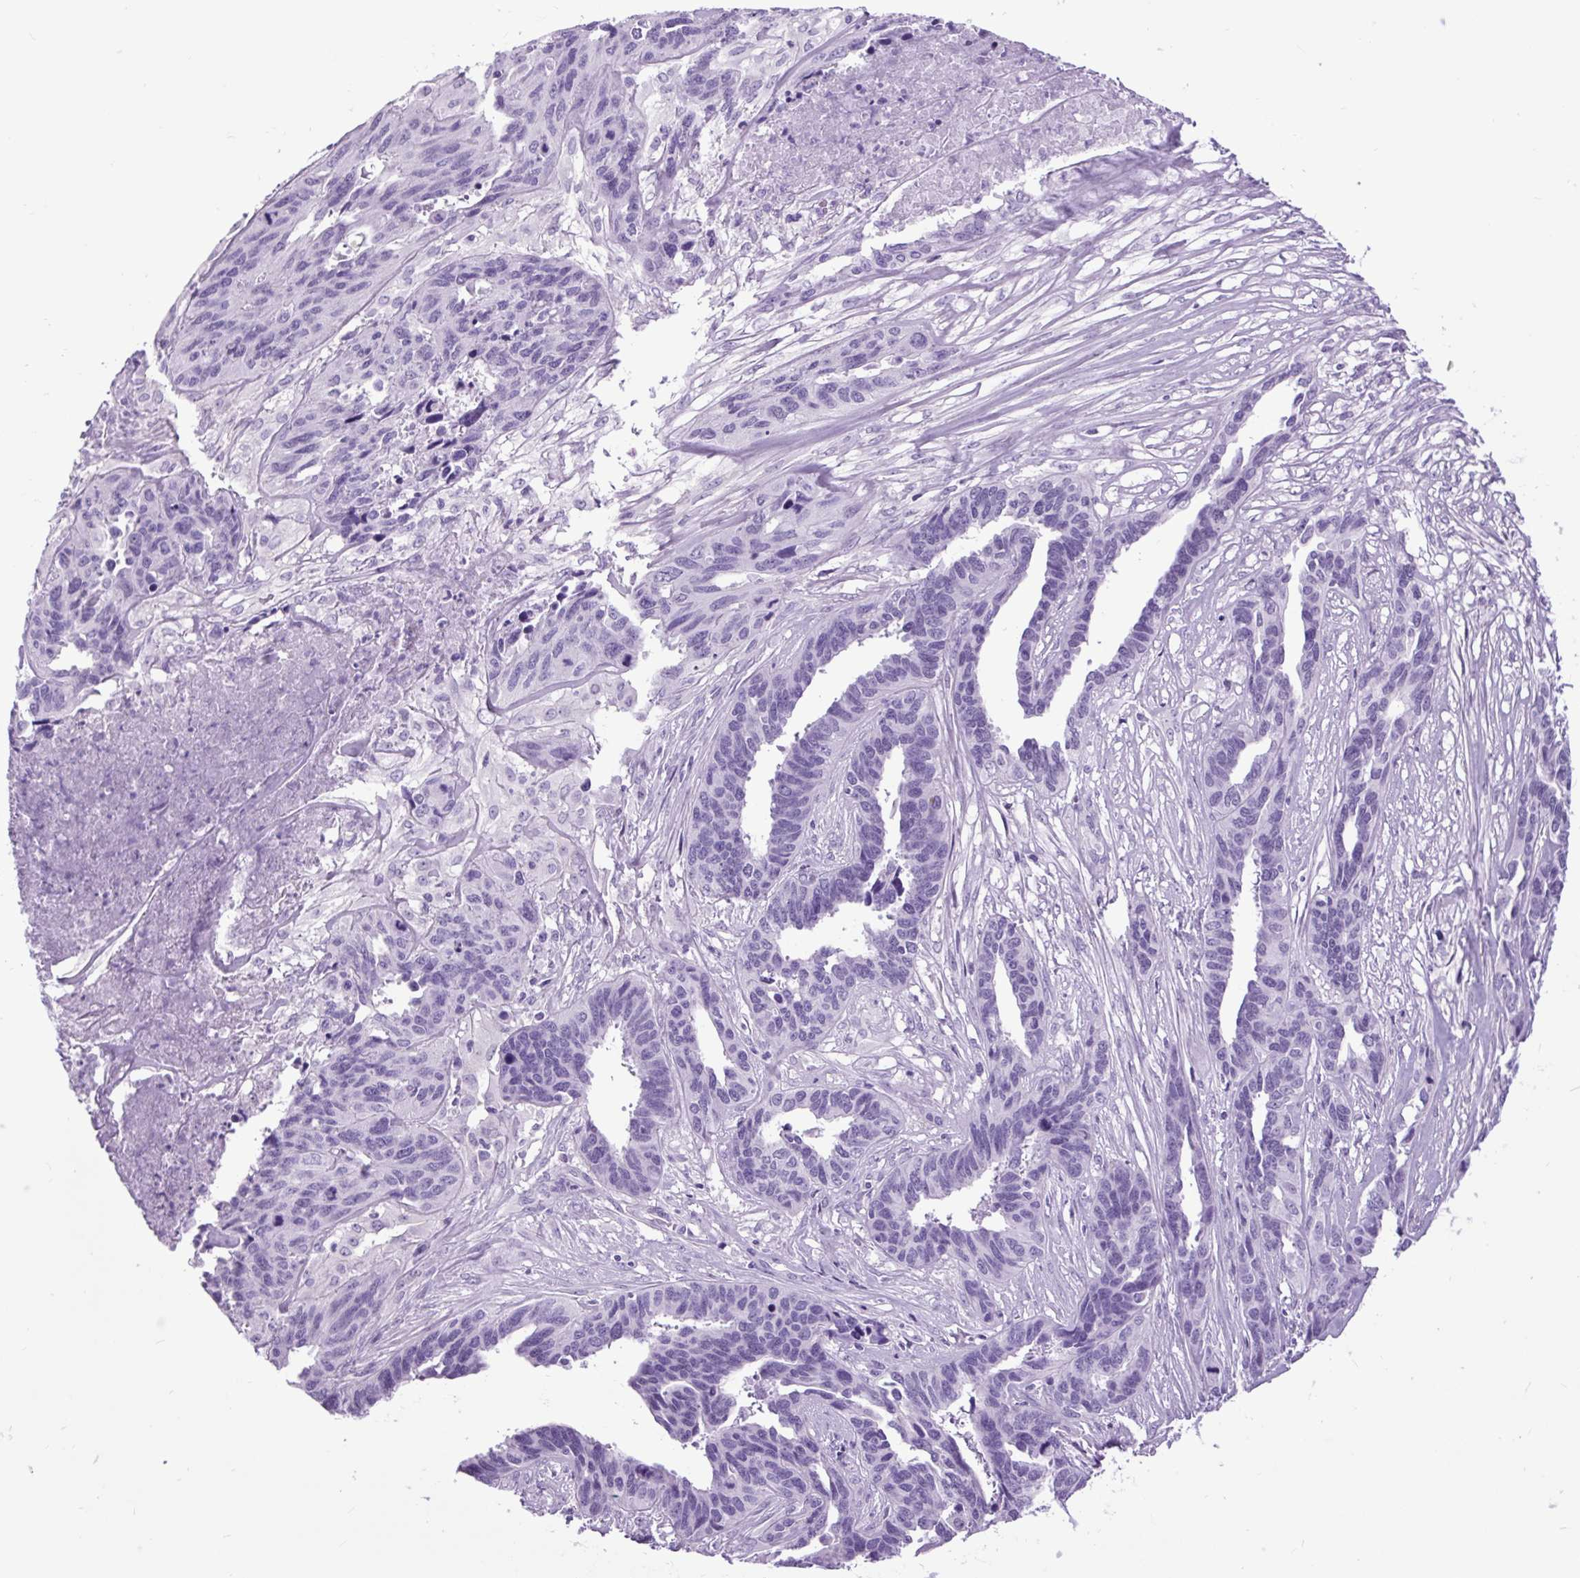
{"staining": {"intensity": "negative", "quantity": "none", "location": "none"}, "tissue": "ovarian cancer", "cell_type": "Tumor cells", "image_type": "cancer", "snomed": [{"axis": "morphology", "description": "Cystadenocarcinoma, serous, NOS"}, {"axis": "topography", "description": "Ovary"}], "caption": "DAB immunohistochemical staining of human ovarian cancer exhibits no significant staining in tumor cells.", "gene": "DPP6", "patient": {"sex": "female", "age": 64}}